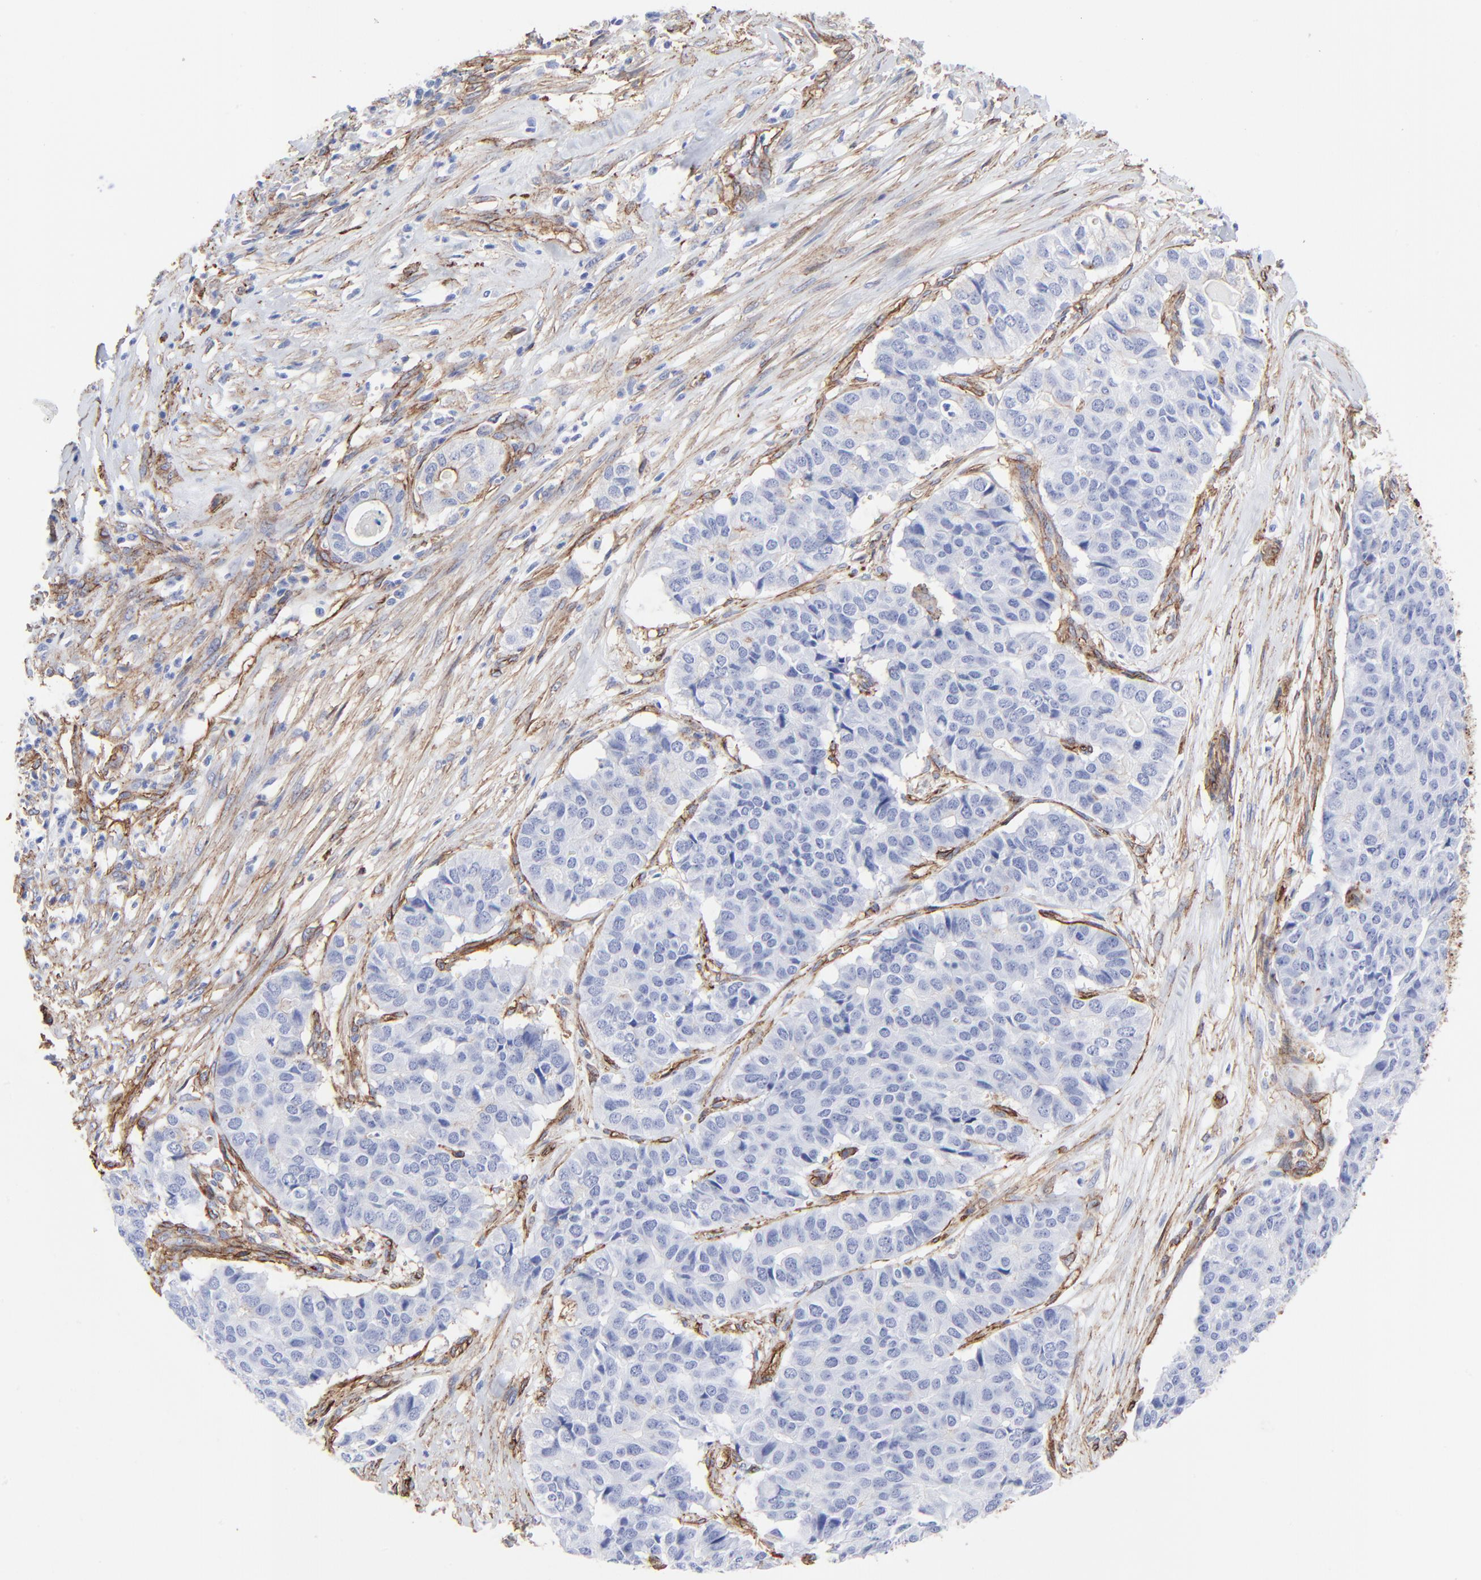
{"staining": {"intensity": "negative", "quantity": "none", "location": "none"}, "tissue": "pancreatic cancer", "cell_type": "Tumor cells", "image_type": "cancer", "snomed": [{"axis": "morphology", "description": "Adenocarcinoma, NOS"}, {"axis": "topography", "description": "Pancreas"}], "caption": "Tumor cells show no significant expression in pancreatic adenocarcinoma.", "gene": "CAV1", "patient": {"sex": "male", "age": 50}}